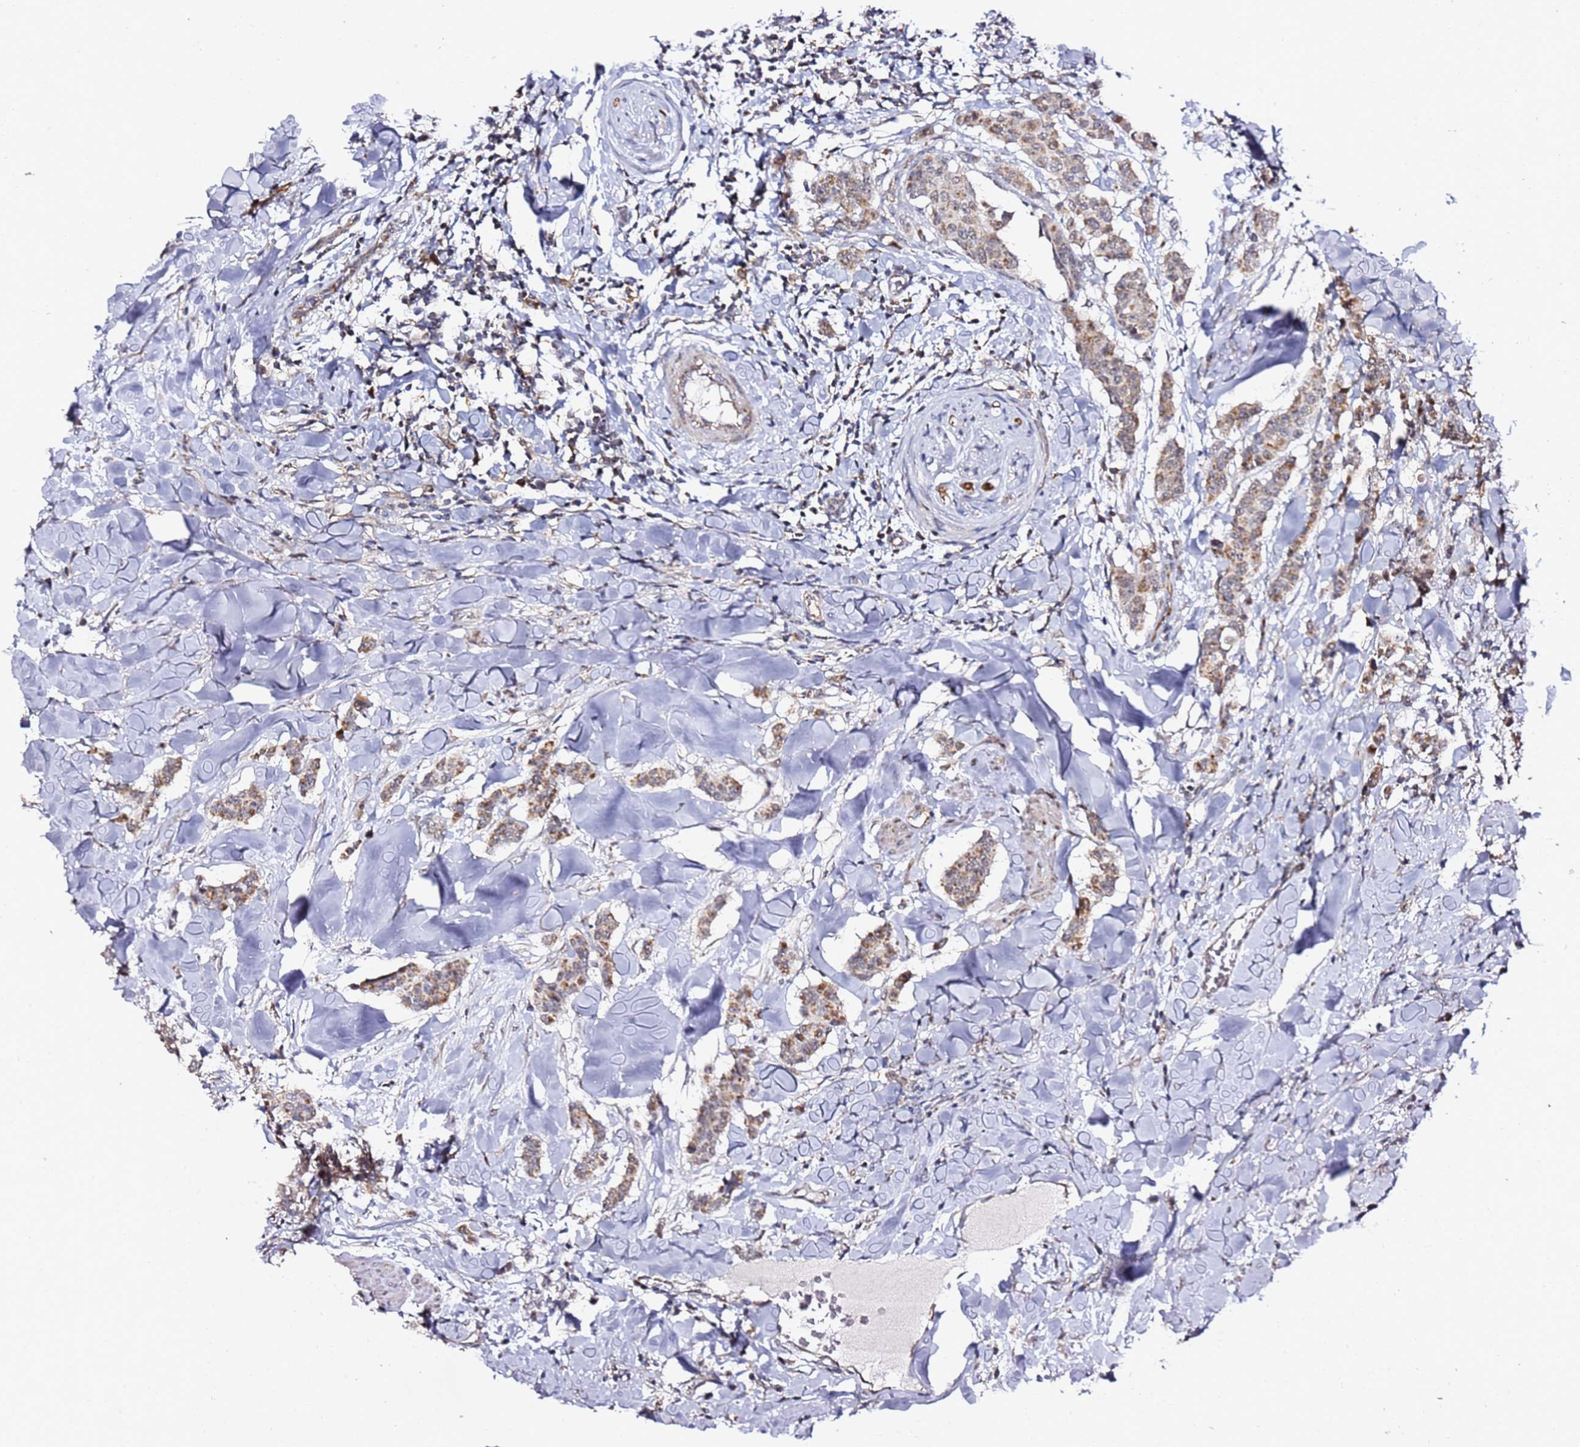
{"staining": {"intensity": "moderate", "quantity": "25%-75%", "location": "cytoplasmic/membranous"}, "tissue": "breast cancer", "cell_type": "Tumor cells", "image_type": "cancer", "snomed": [{"axis": "morphology", "description": "Duct carcinoma"}, {"axis": "topography", "description": "Breast"}], "caption": "Immunohistochemical staining of human breast cancer shows medium levels of moderate cytoplasmic/membranous protein expression in approximately 25%-75% of tumor cells.", "gene": "TP53AIP1", "patient": {"sex": "female", "age": 40}}